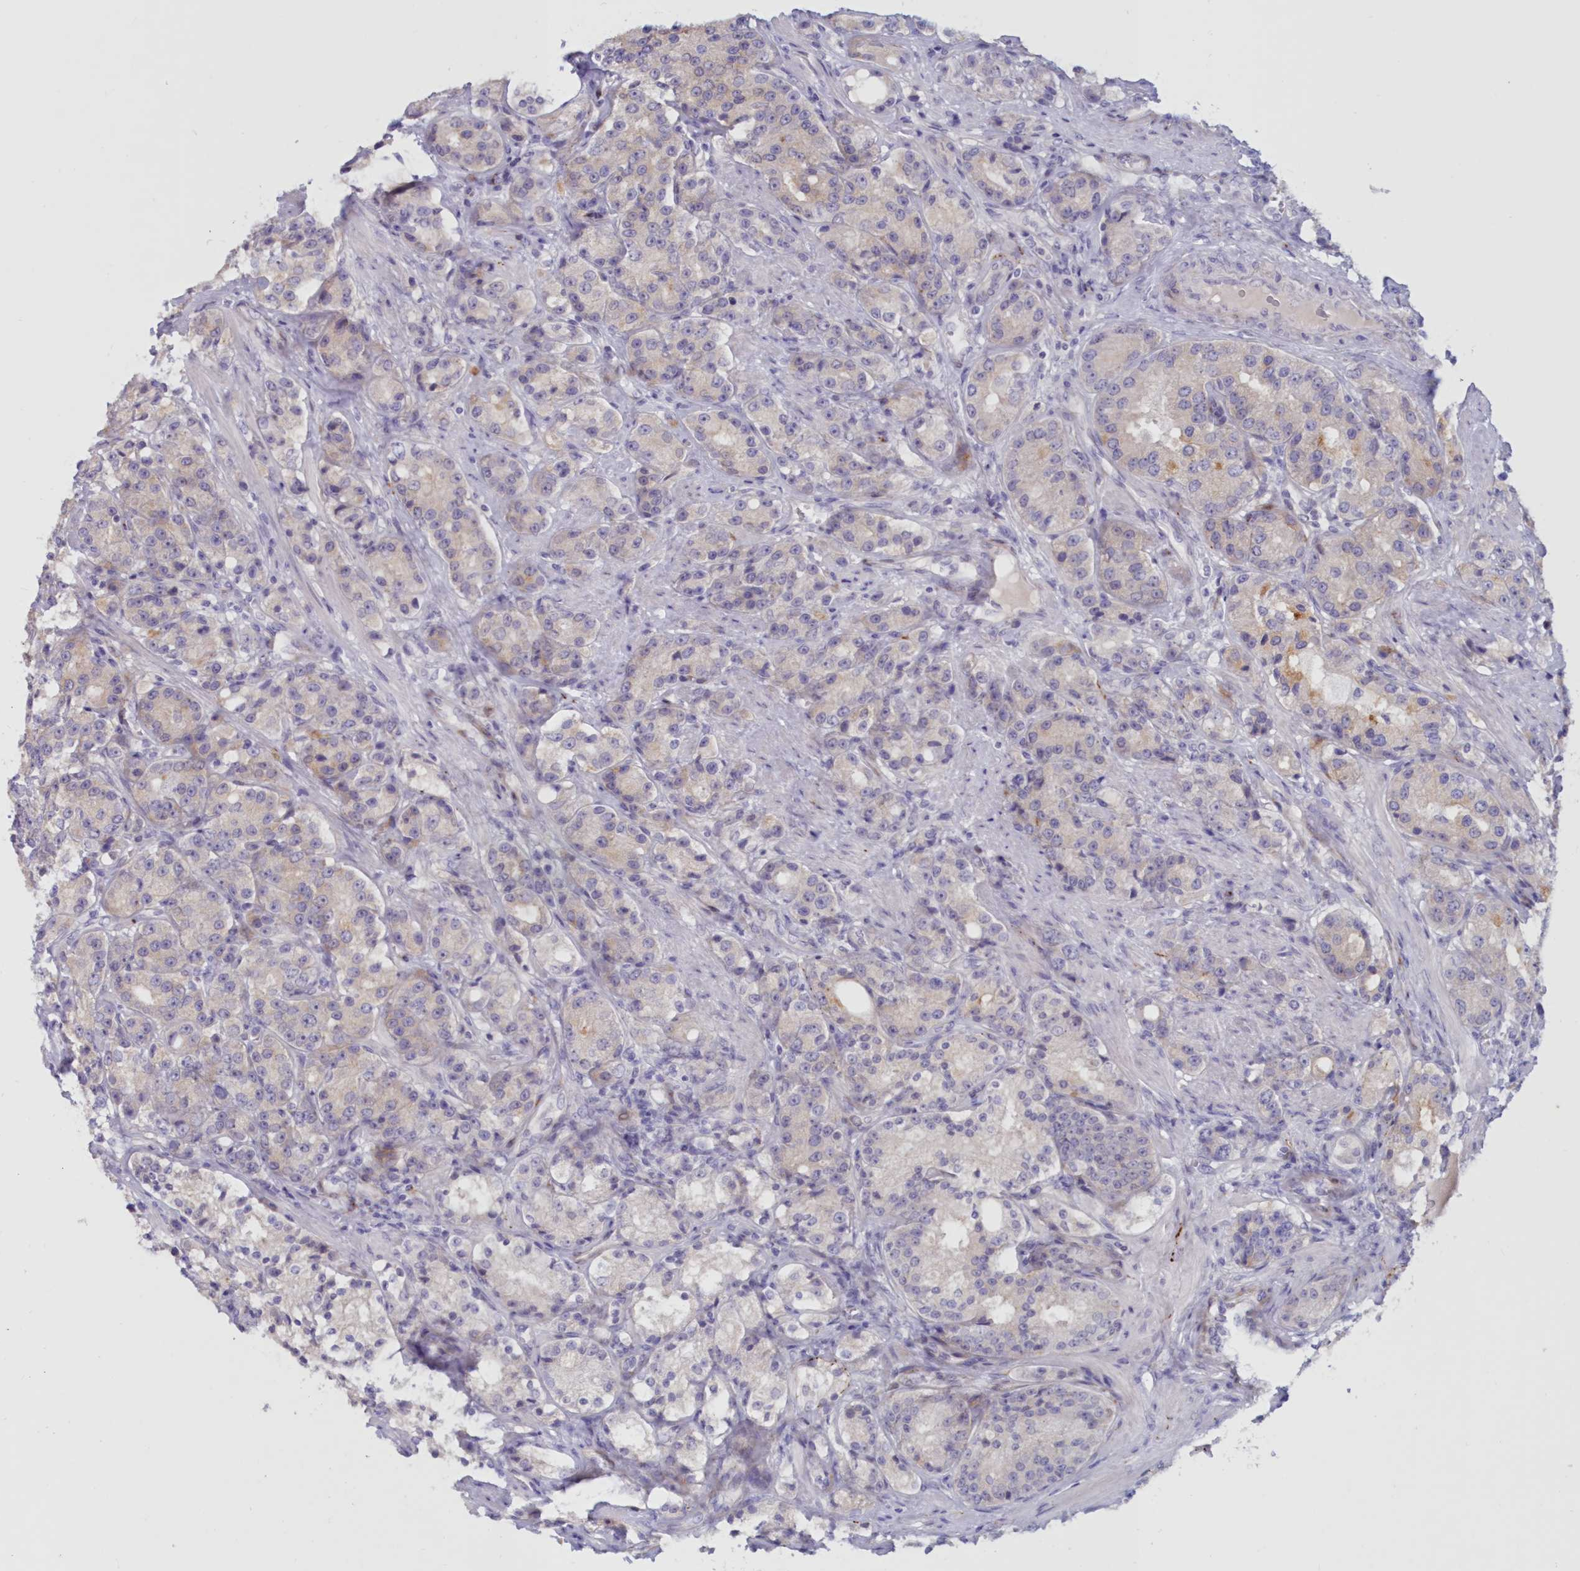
{"staining": {"intensity": "negative", "quantity": "none", "location": "none"}, "tissue": "prostate cancer", "cell_type": "Tumor cells", "image_type": "cancer", "snomed": [{"axis": "morphology", "description": "Adenocarcinoma, High grade"}, {"axis": "topography", "description": "Prostate"}], "caption": "The image exhibits no significant expression in tumor cells of high-grade adenocarcinoma (prostate).", "gene": "SNED1", "patient": {"sex": "male", "age": 60}}